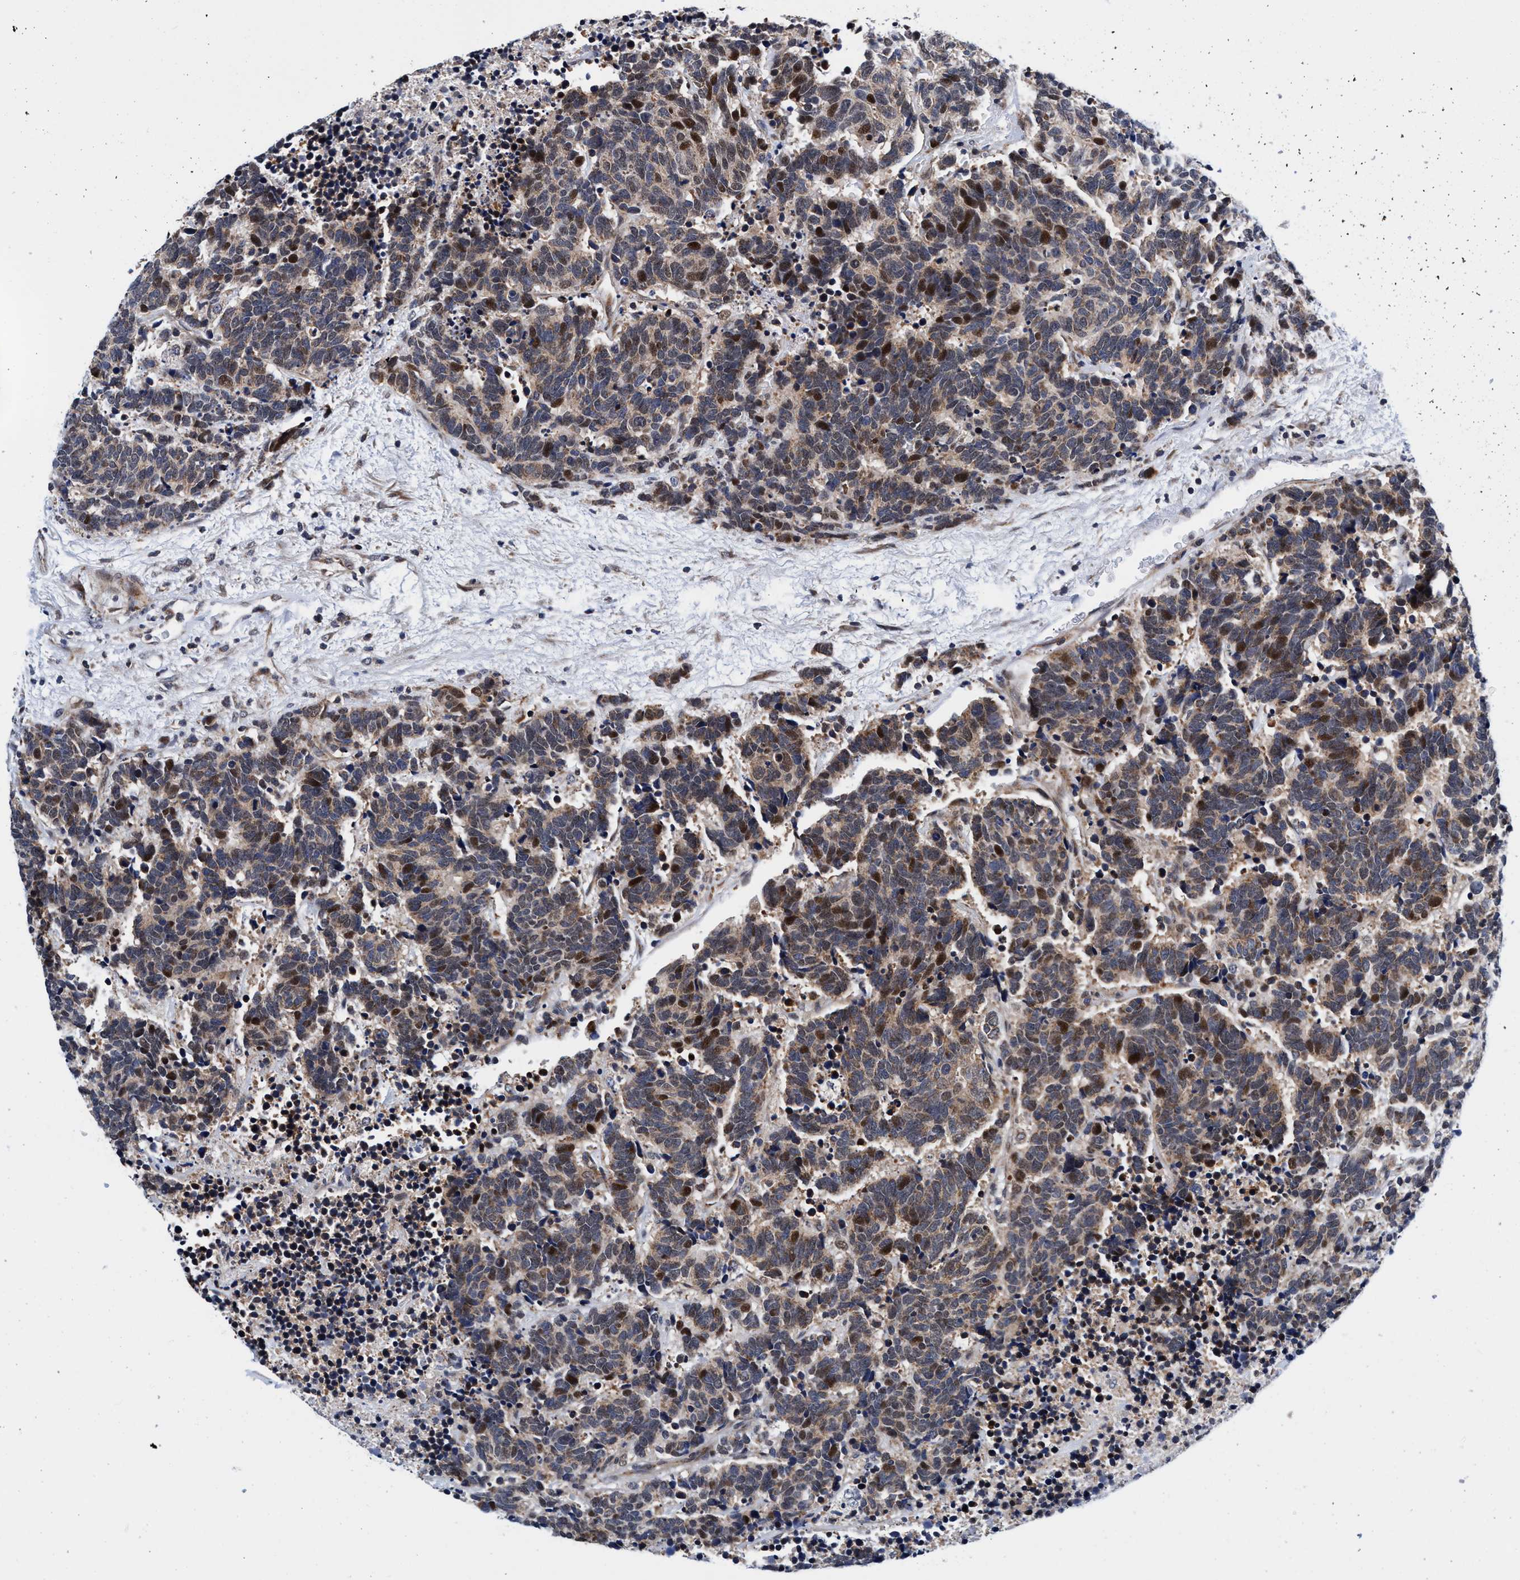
{"staining": {"intensity": "moderate", "quantity": "<25%", "location": "nuclear"}, "tissue": "carcinoid", "cell_type": "Tumor cells", "image_type": "cancer", "snomed": [{"axis": "morphology", "description": "Carcinoma, NOS"}, {"axis": "morphology", "description": "Carcinoid, malignant, NOS"}, {"axis": "topography", "description": "Urinary bladder"}], "caption": "Malignant carcinoid stained with DAB (3,3'-diaminobenzidine) immunohistochemistry (IHC) shows low levels of moderate nuclear positivity in approximately <25% of tumor cells.", "gene": "AGAP2", "patient": {"sex": "male", "age": 57}}